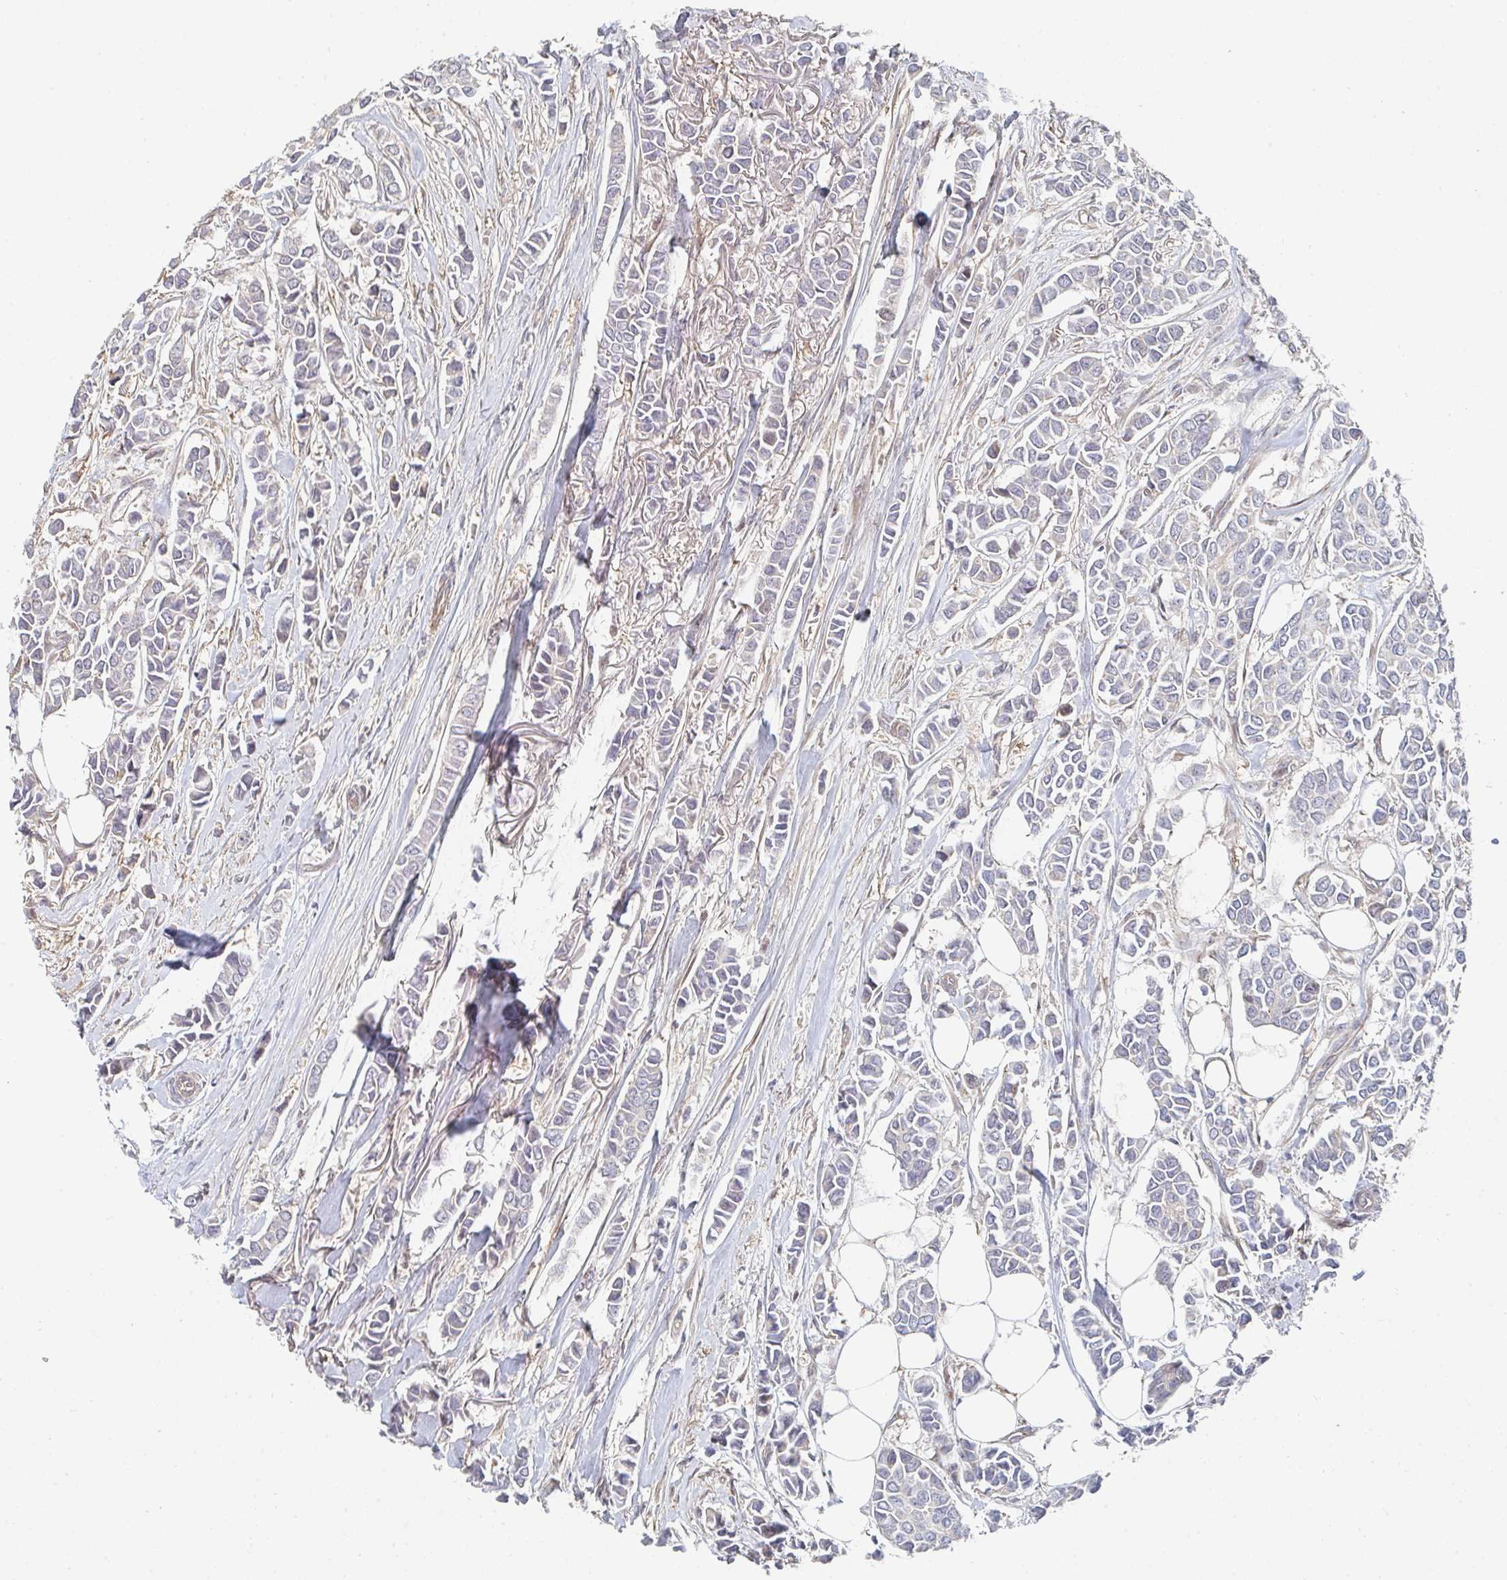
{"staining": {"intensity": "weak", "quantity": "25%-75%", "location": "cytoplasmic/membranous"}, "tissue": "breast cancer", "cell_type": "Tumor cells", "image_type": "cancer", "snomed": [{"axis": "morphology", "description": "Duct carcinoma"}, {"axis": "topography", "description": "Breast"}], "caption": "Protein expression analysis of breast intraductal carcinoma reveals weak cytoplasmic/membranous expression in approximately 25%-75% of tumor cells.", "gene": "PTEN", "patient": {"sex": "female", "age": 84}}